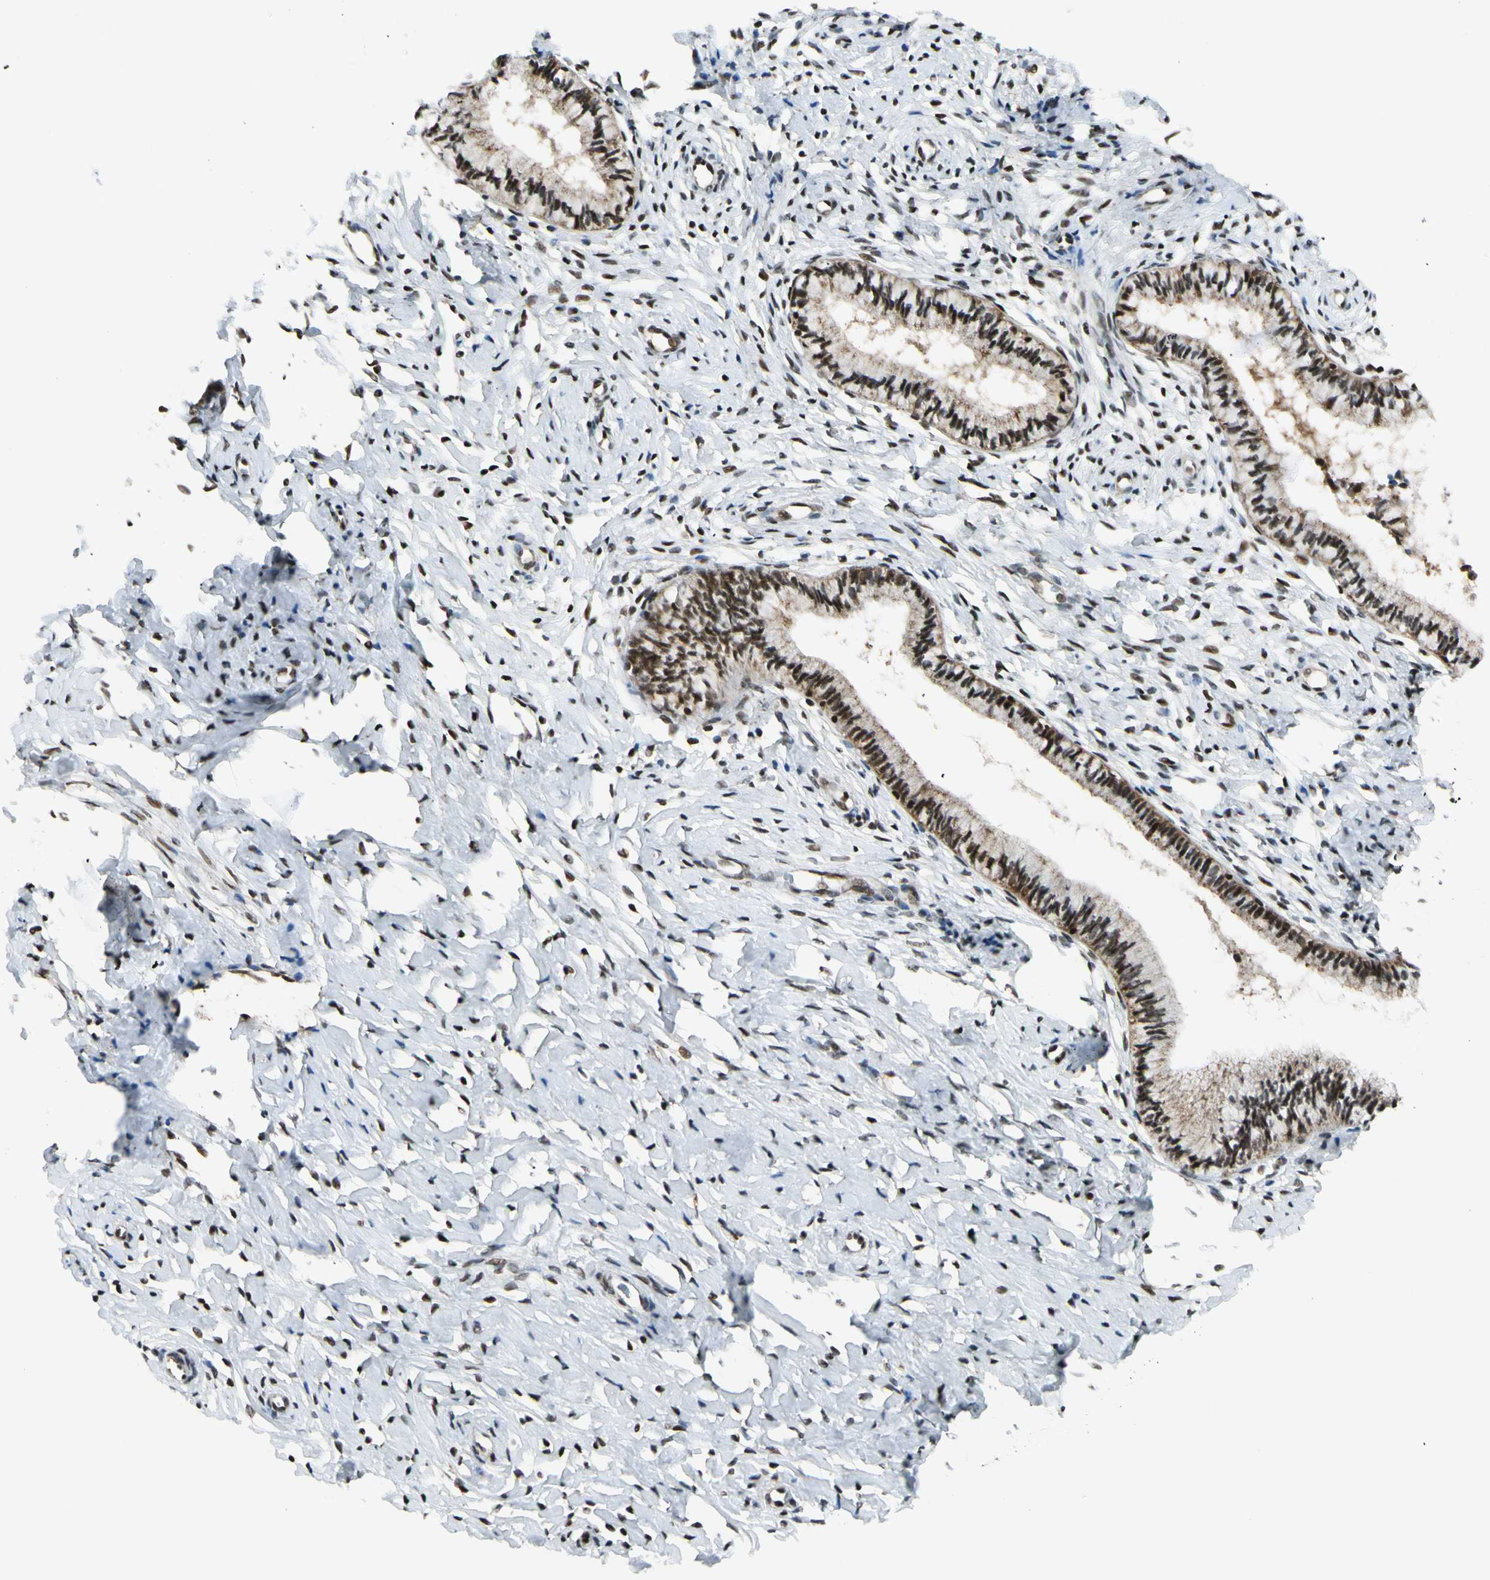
{"staining": {"intensity": "strong", "quantity": ">75%", "location": "cytoplasmic/membranous,nuclear"}, "tissue": "cervix", "cell_type": "Glandular cells", "image_type": "normal", "snomed": [{"axis": "morphology", "description": "Normal tissue, NOS"}, {"axis": "topography", "description": "Cervix"}], "caption": "Immunohistochemistry photomicrograph of benign human cervix stained for a protein (brown), which exhibits high levels of strong cytoplasmic/membranous,nuclear staining in about >75% of glandular cells.", "gene": "DAXX", "patient": {"sex": "female", "age": 46}}